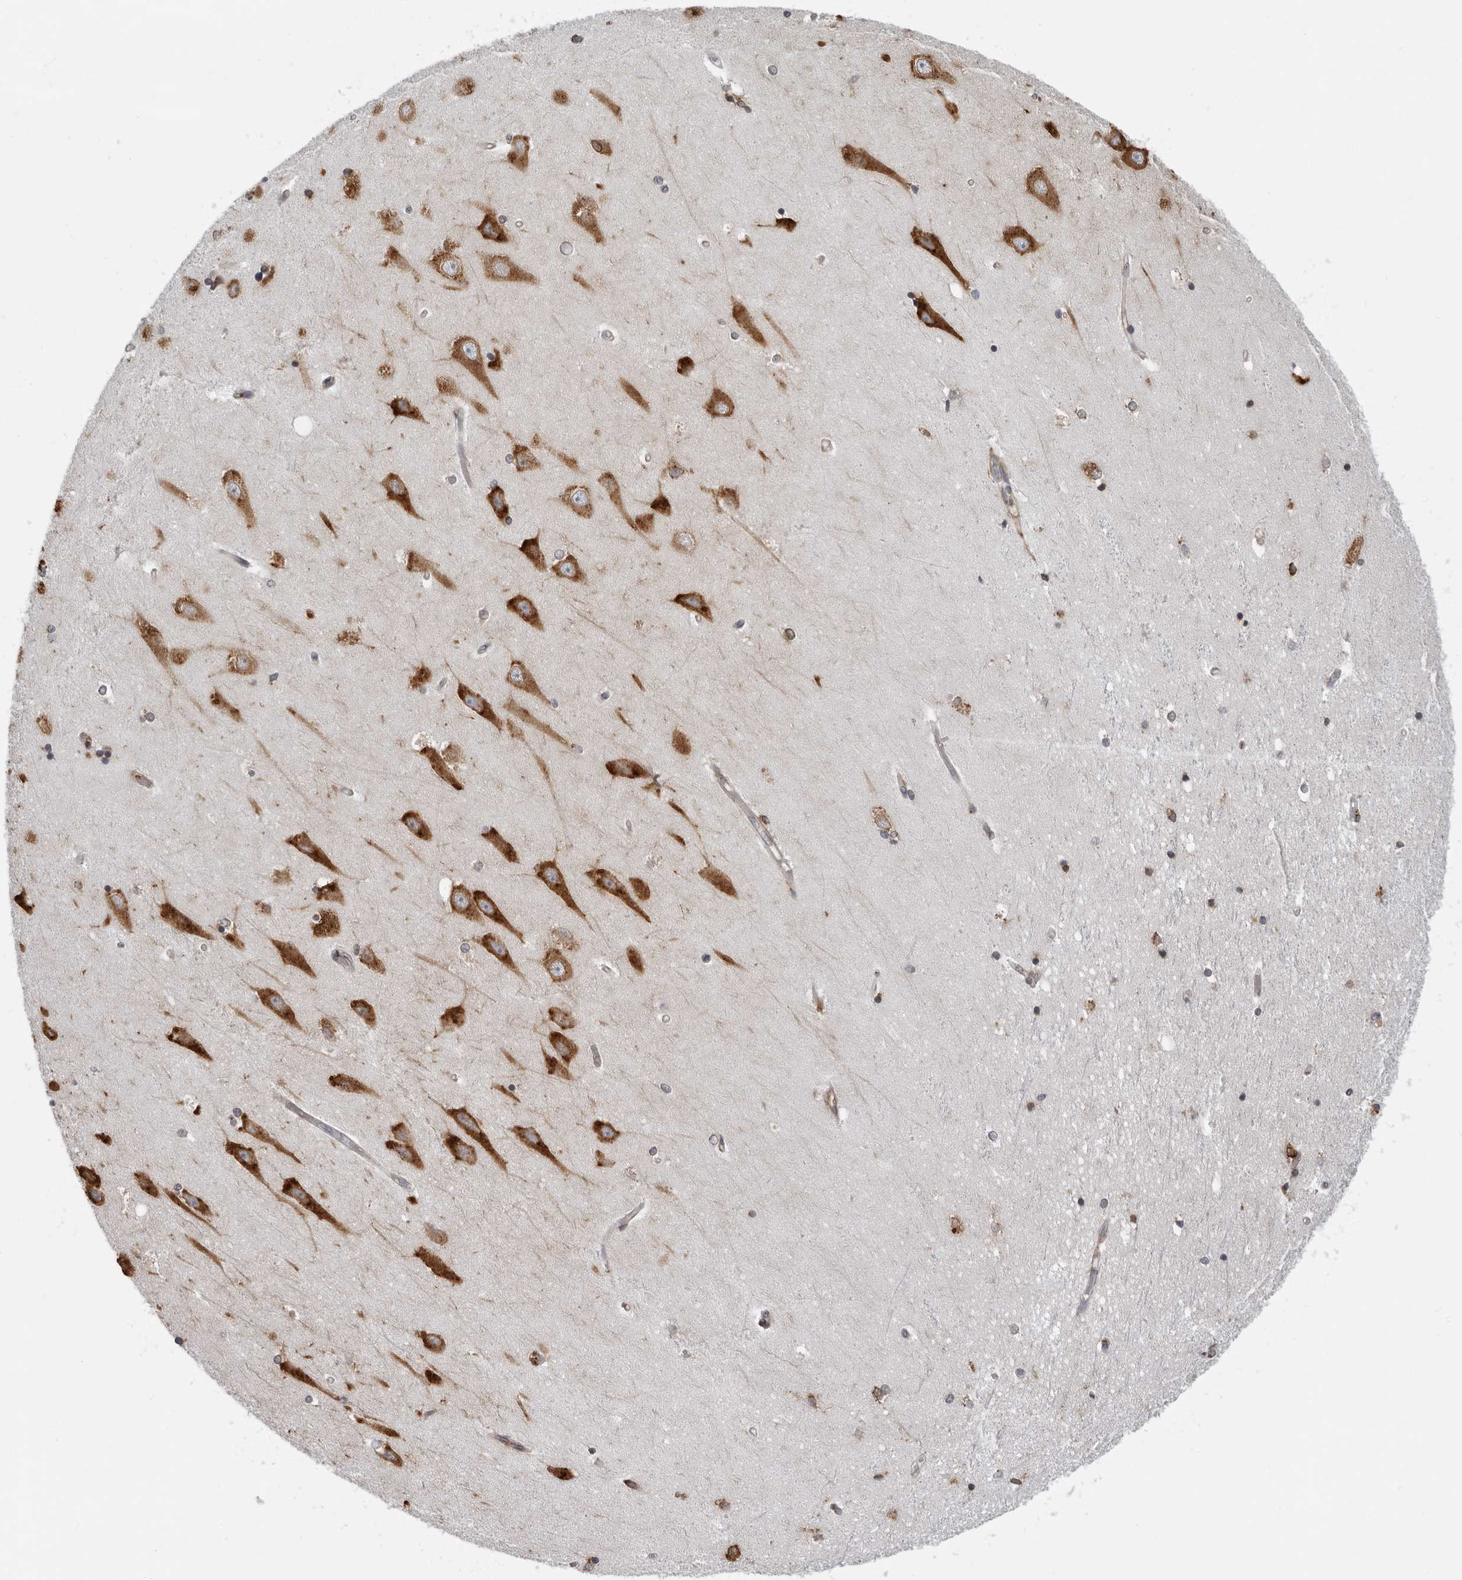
{"staining": {"intensity": "moderate", "quantity": "25%-75%", "location": "cytoplasmic/membranous"}, "tissue": "hippocampus", "cell_type": "Glial cells", "image_type": "normal", "snomed": [{"axis": "morphology", "description": "Normal tissue, NOS"}, {"axis": "topography", "description": "Hippocampus"}], "caption": "An immunohistochemistry histopathology image of normal tissue is shown. Protein staining in brown highlights moderate cytoplasmic/membranous positivity in hippocampus within glial cells. The protein of interest is stained brown, and the nuclei are stained in blue (DAB (3,3'-diaminobenzidine) IHC with brightfield microscopy, high magnification).", "gene": "ALPK2", "patient": {"sex": "male", "age": 45}}